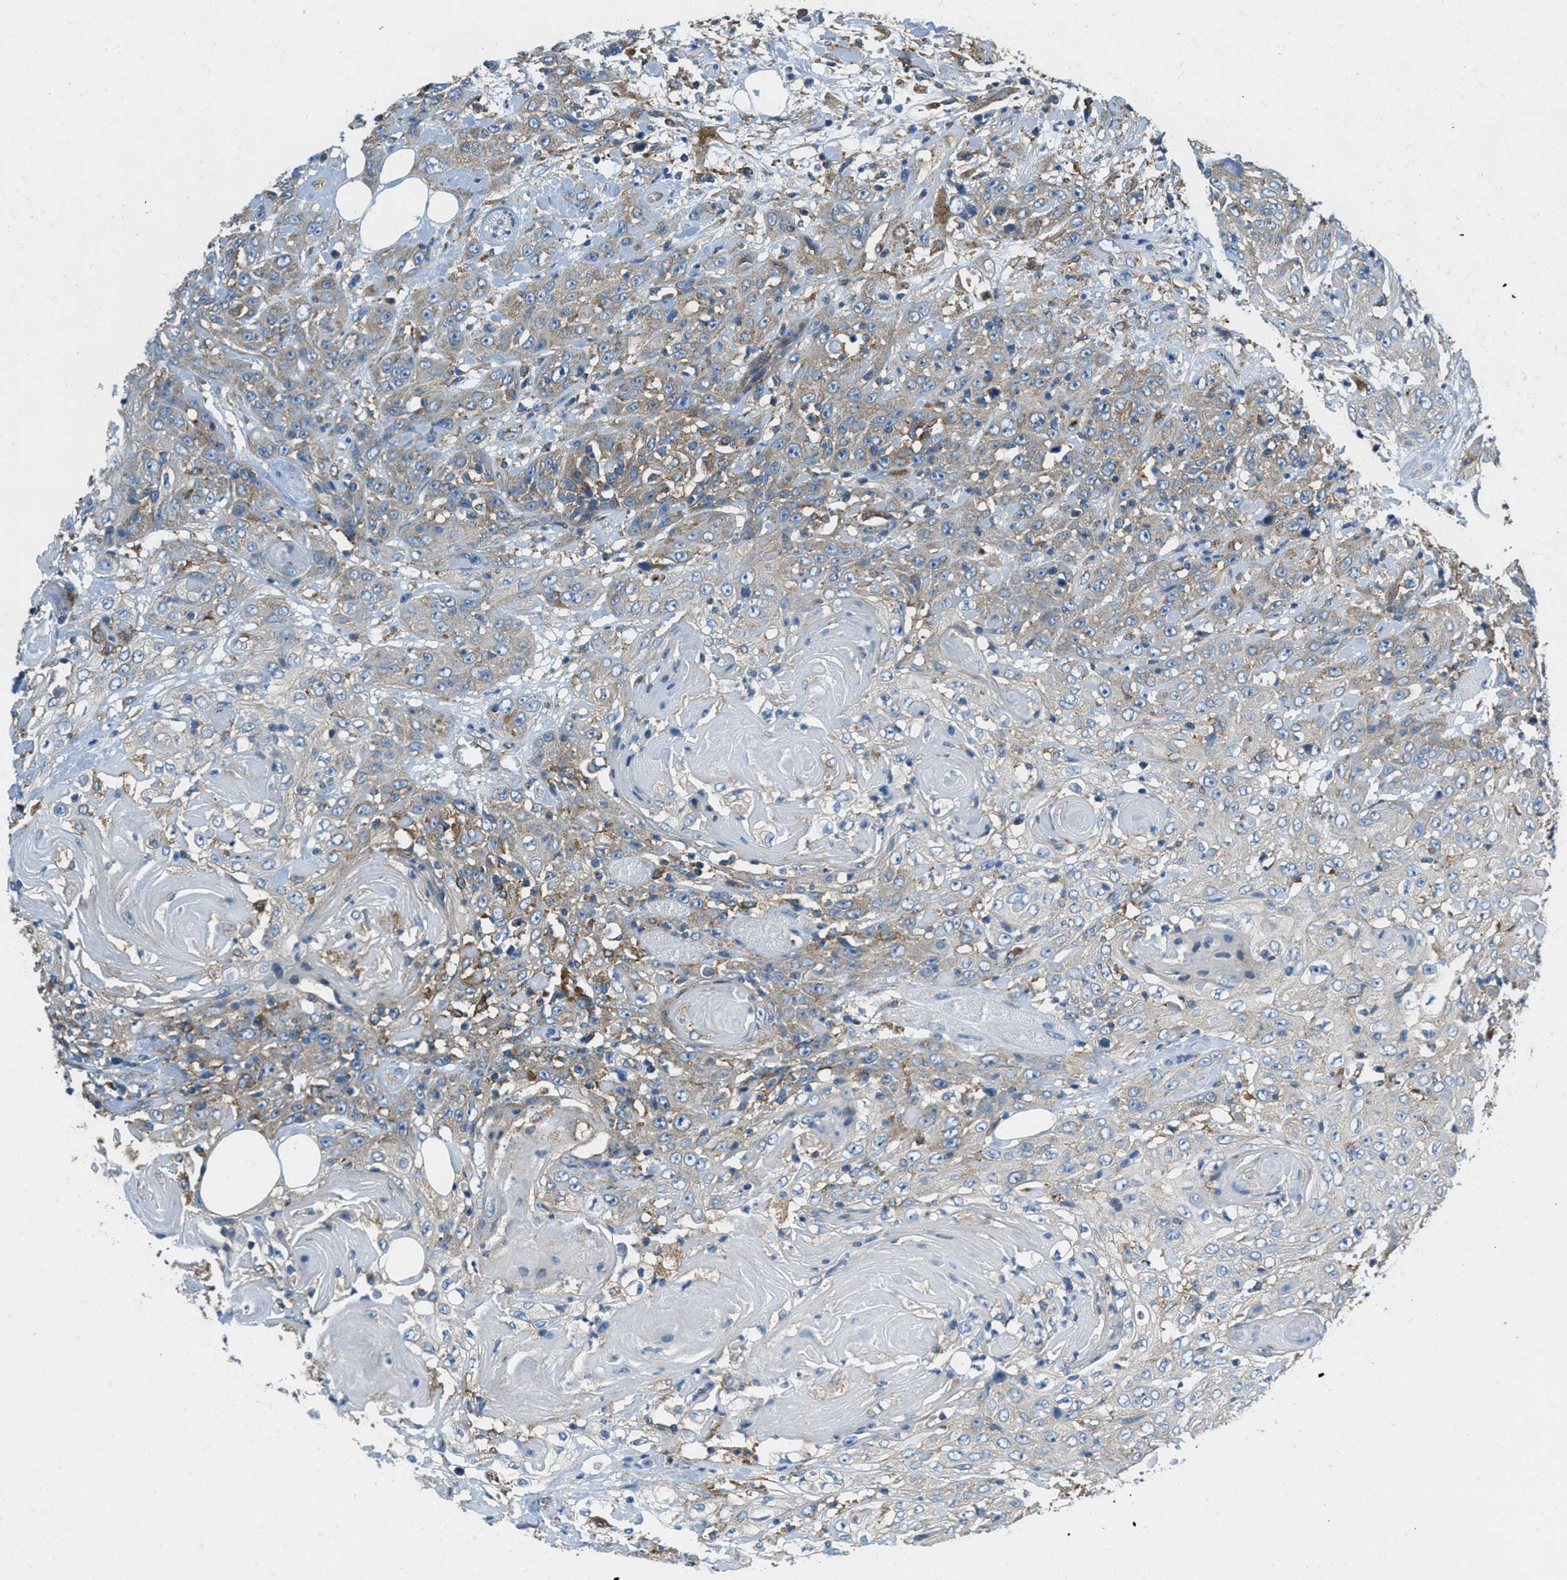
{"staining": {"intensity": "weak", "quantity": "25%-75%", "location": "cytoplasmic/membranous"}, "tissue": "head and neck cancer", "cell_type": "Tumor cells", "image_type": "cancer", "snomed": [{"axis": "morphology", "description": "Squamous cell carcinoma, NOS"}, {"axis": "topography", "description": "Head-Neck"}], "caption": "A brown stain shows weak cytoplasmic/membranous staining of a protein in head and neck squamous cell carcinoma tumor cells.", "gene": "AP2B1", "patient": {"sex": "female", "age": 84}}